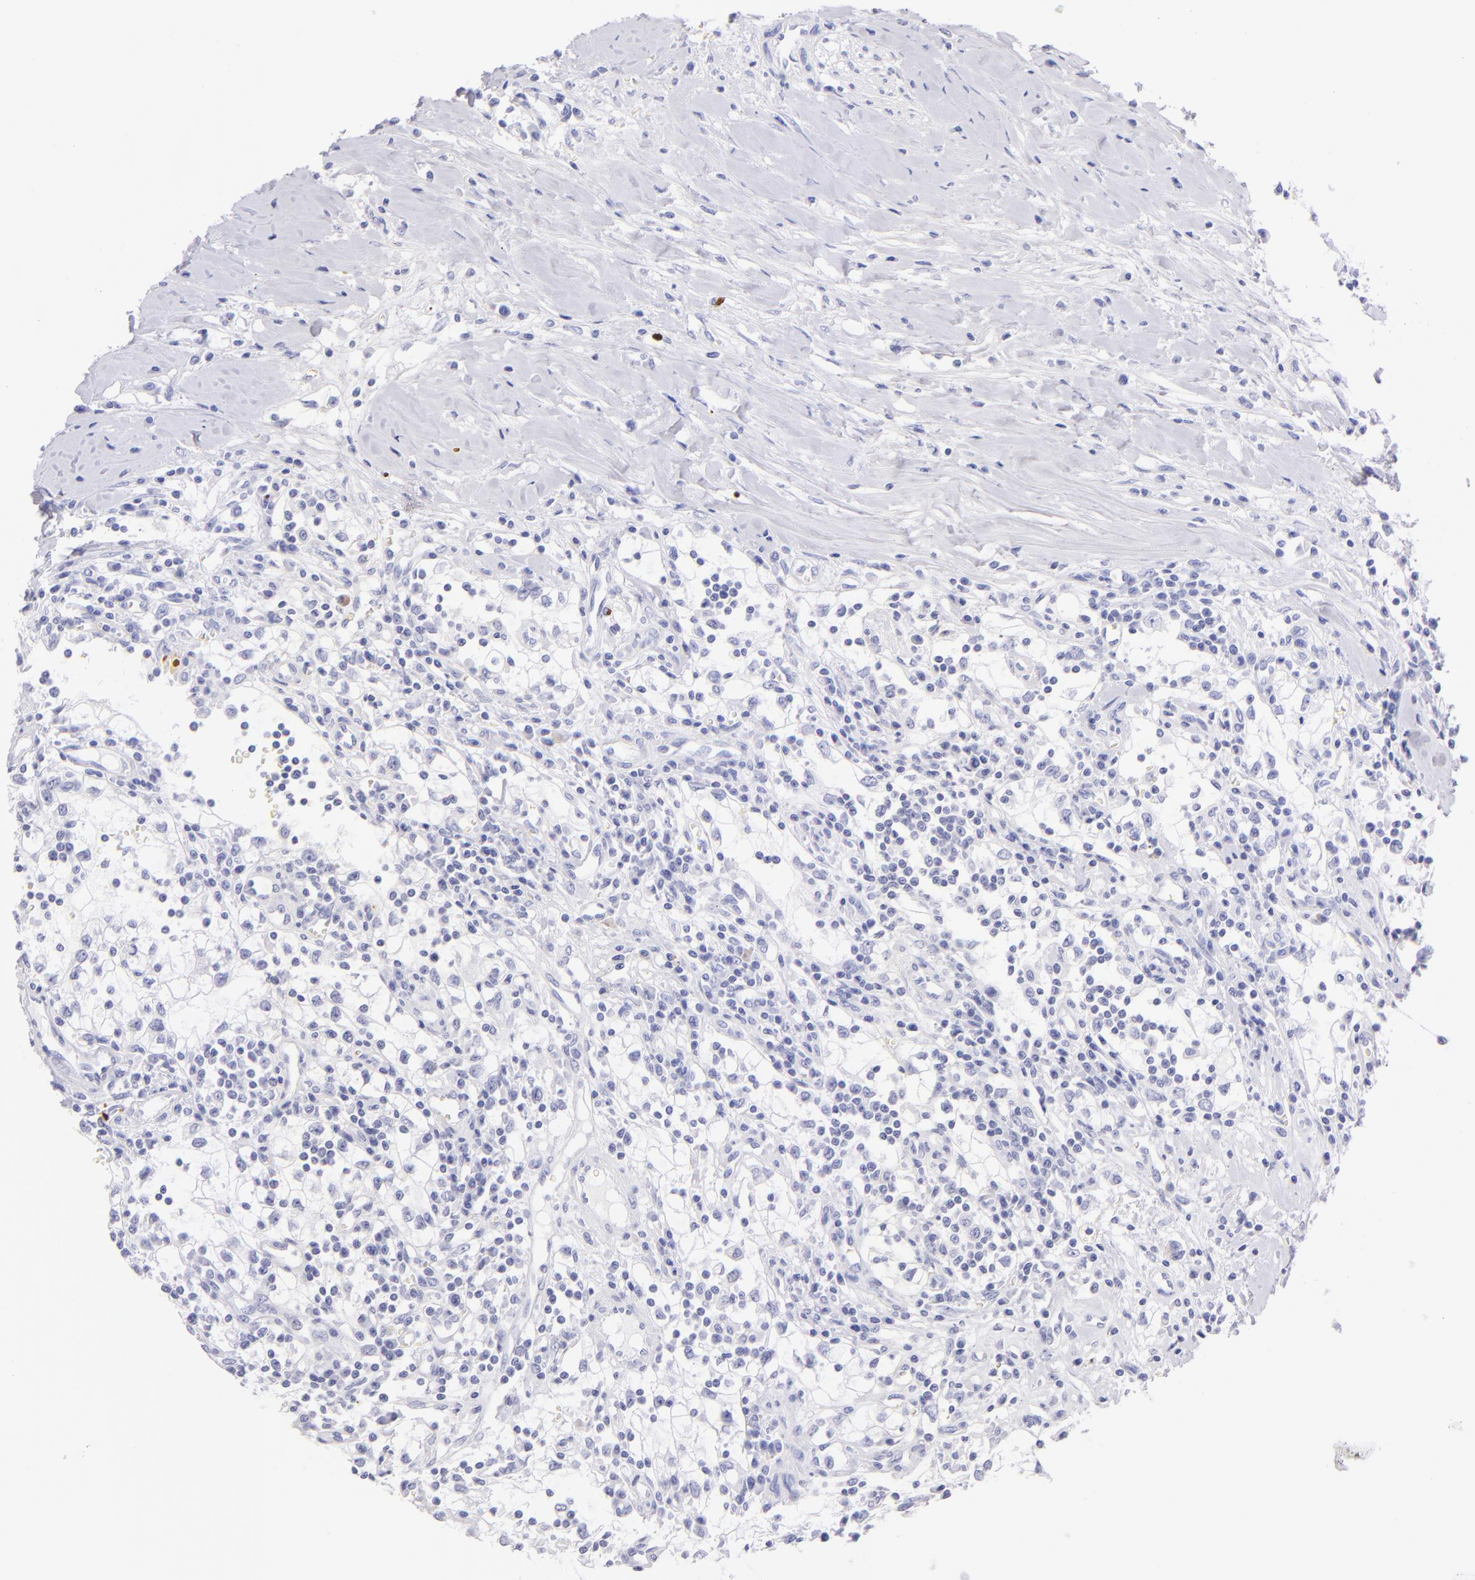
{"staining": {"intensity": "negative", "quantity": "none", "location": "none"}, "tissue": "renal cancer", "cell_type": "Tumor cells", "image_type": "cancer", "snomed": [{"axis": "morphology", "description": "Adenocarcinoma, NOS"}, {"axis": "topography", "description": "Kidney"}], "caption": "This is an immunohistochemistry photomicrograph of renal cancer (adenocarcinoma). There is no staining in tumor cells.", "gene": "SDC1", "patient": {"sex": "male", "age": 82}}